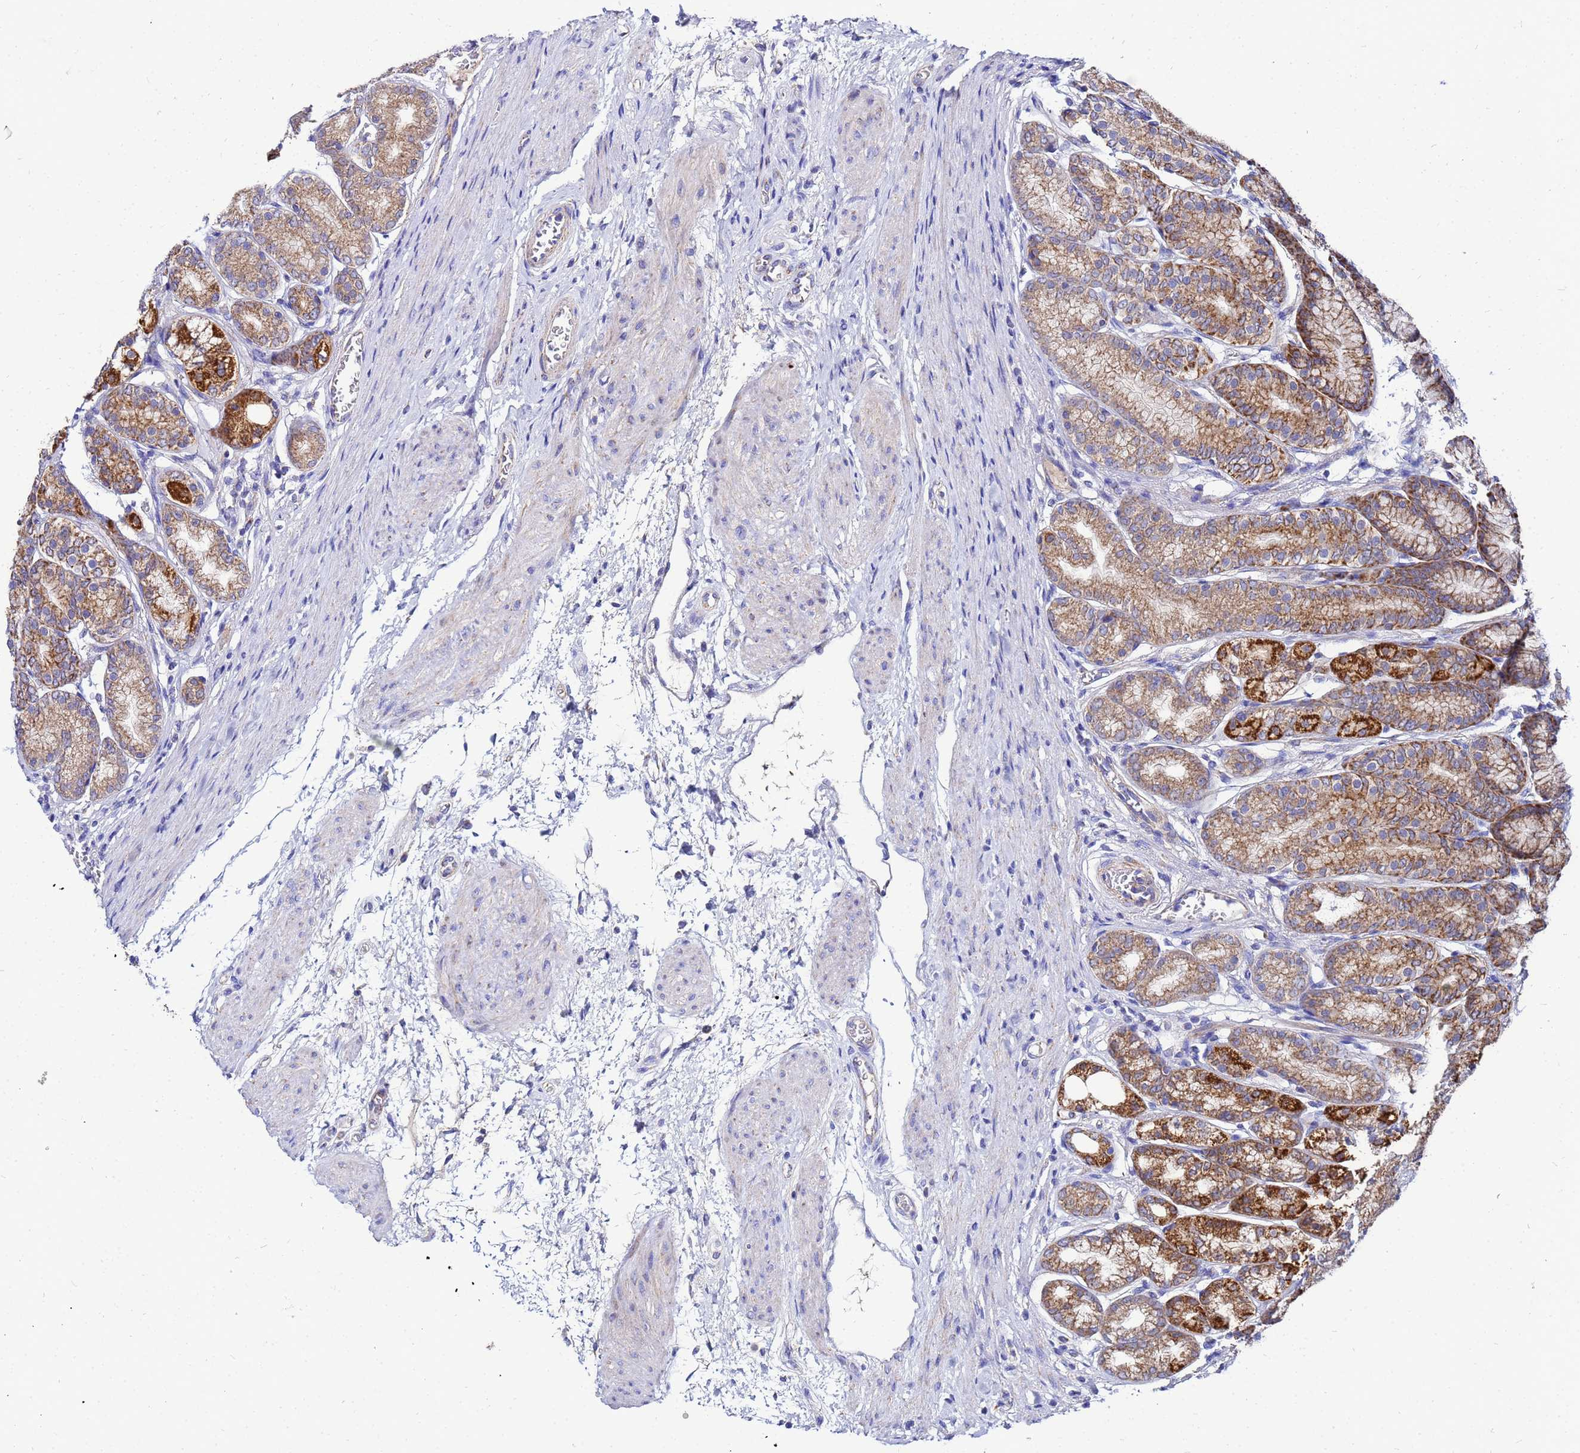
{"staining": {"intensity": "strong", "quantity": ">75%", "location": "cytoplasmic/membranous"}, "tissue": "stomach", "cell_type": "Glandular cells", "image_type": "normal", "snomed": [{"axis": "morphology", "description": "Normal tissue, NOS"}, {"axis": "morphology", "description": "Adenocarcinoma, NOS"}, {"axis": "morphology", "description": "Adenocarcinoma, High grade"}, {"axis": "topography", "description": "Stomach, upper"}, {"axis": "topography", "description": "Stomach"}], "caption": "Brown immunohistochemical staining in unremarkable stomach shows strong cytoplasmic/membranous staining in about >75% of glandular cells.", "gene": "FAHD2A", "patient": {"sex": "female", "age": 65}}